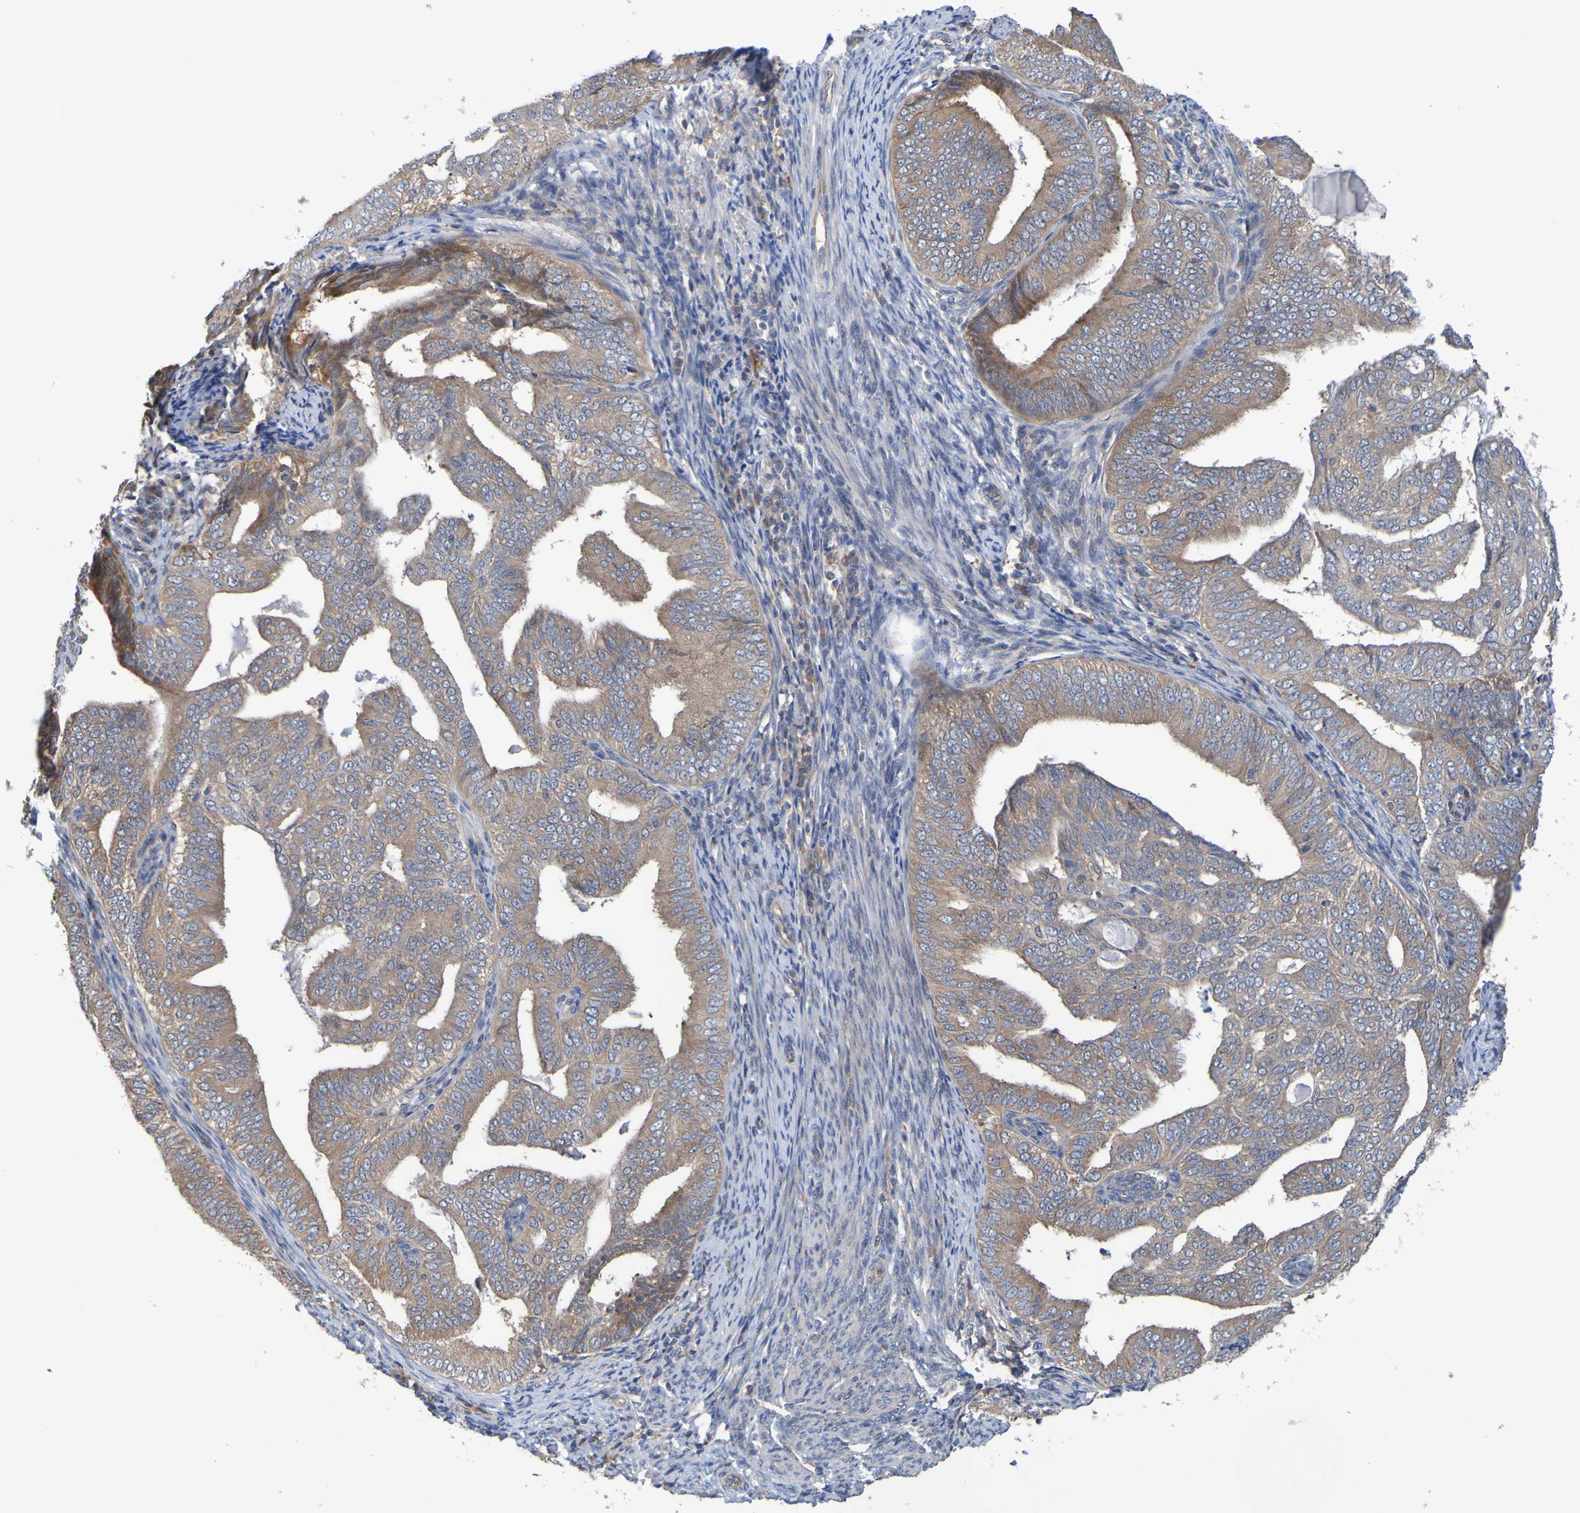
{"staining": {"intensity": "moderate", "quantity": ">75%", "location": "cytoplasmic/membranous"}, "tissue": "endometrial cancer", "cell_type": "Tumor cells", "image_type": "cancer", "snomed": [{"axis": "morphology", "description": "Adenocarcinoma, NOS"}, {"axis": "topography", "description": "Endometrium"}], "caption": "Immunohistochemical staining of human endometrial adenocarcinoma displays moderate cytoplasmic/membranous protein positivity in about >75% of tumor cells.", "gene": "SDK1", "patient": {"sex": "female", "age": 58}}